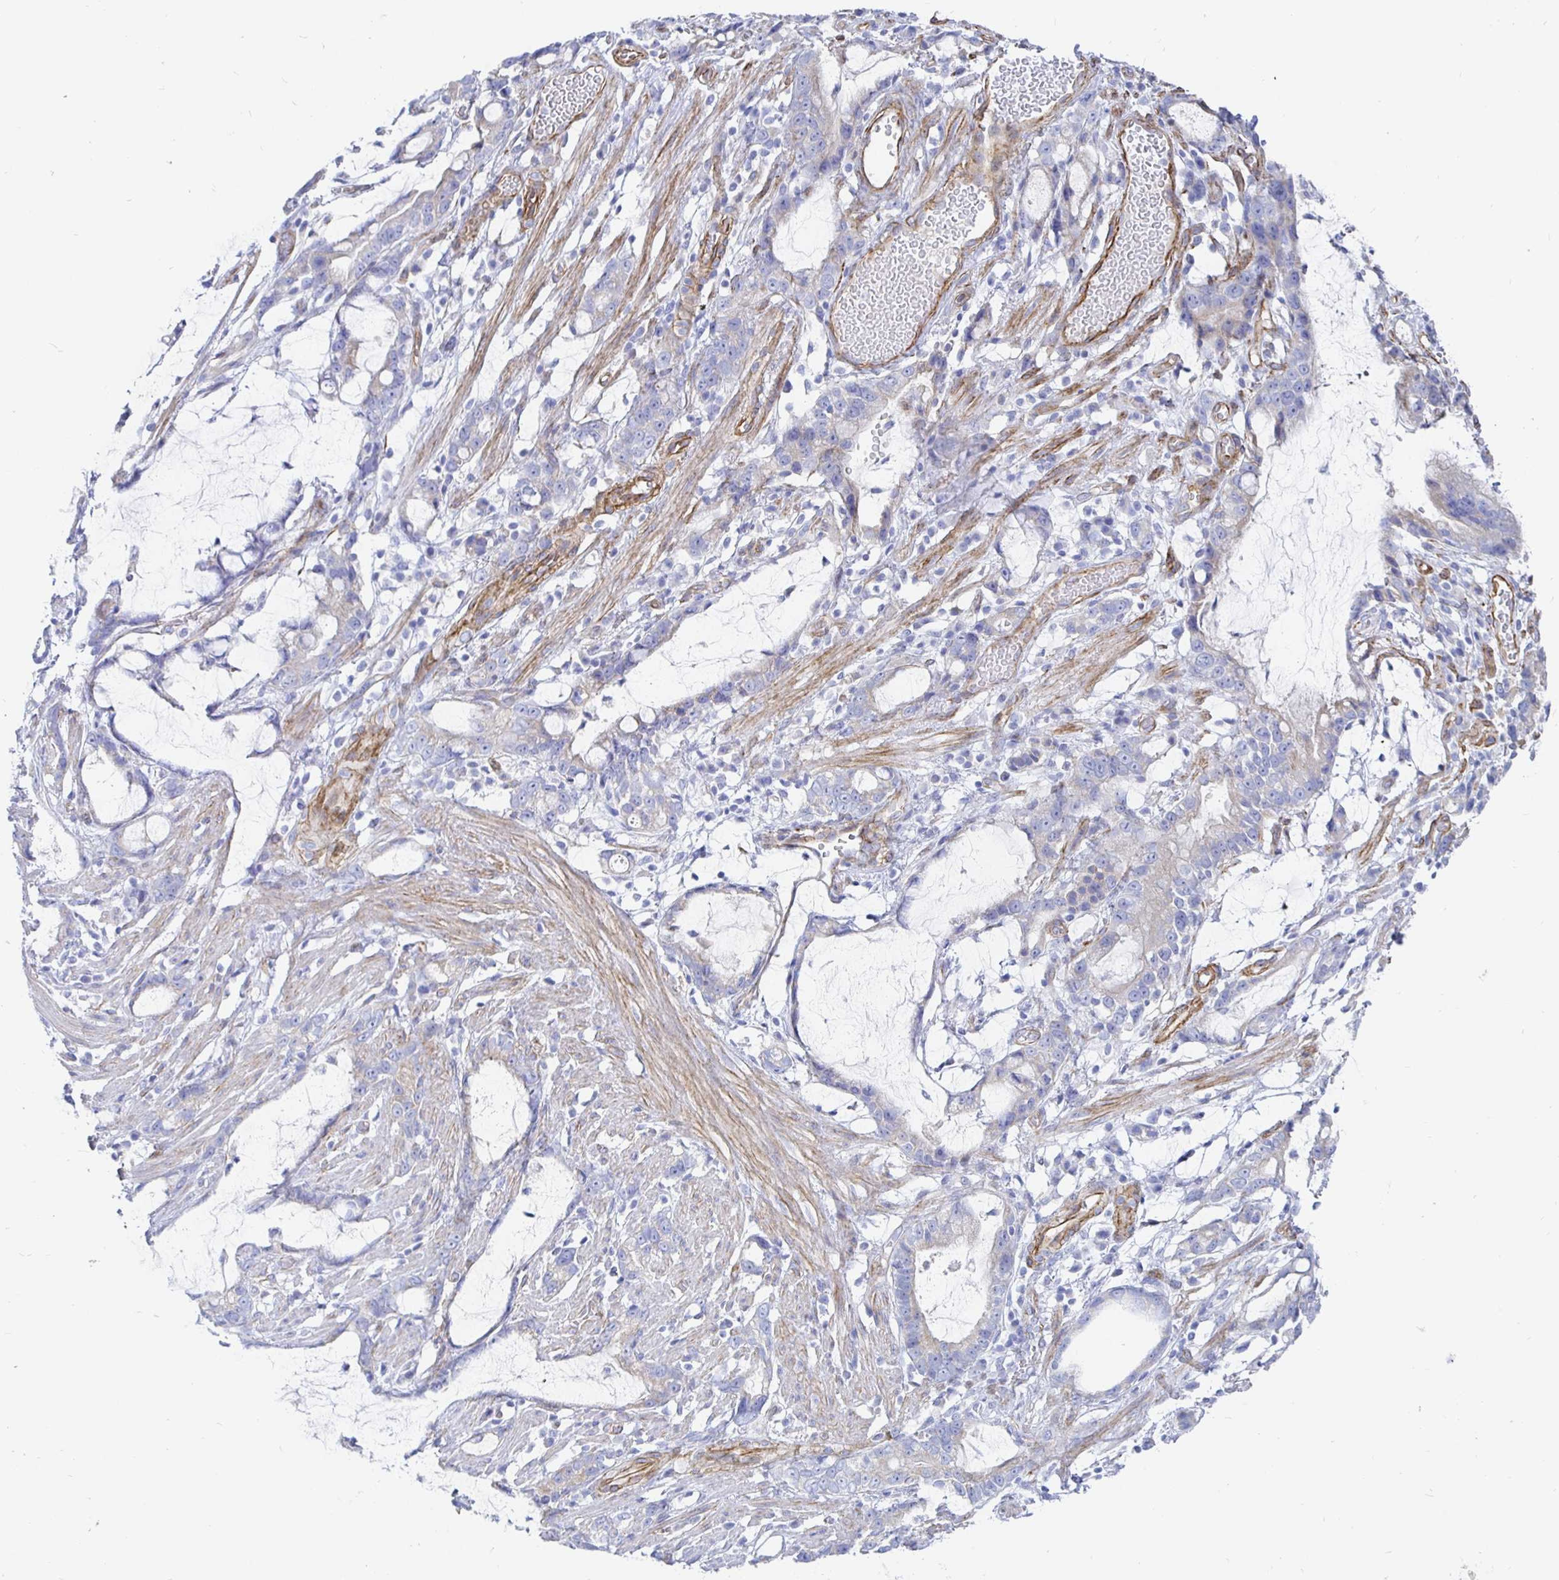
{"staining": {"intensity": "negative", "quantity": "none", "location": "none"}, "tissue": "stomach cancer", "cell_type": "Tumor cells", "image_type": "cancer", "snomed": [{"axis": "morphology", "description": "Adenocarcinoma, NOS"}, {"axis": "topography", "description": "Stomach"}], "caption": "The histopathology image demonstrates no significant staining in tumor cells of stomach cancer (adenocarcinoma). The staining is performed using DAB brown chromogen with nuclei counter-stained in using hematoxylin.", "gene": "COX16", "patient": {"sex": "male", "age": 55}}